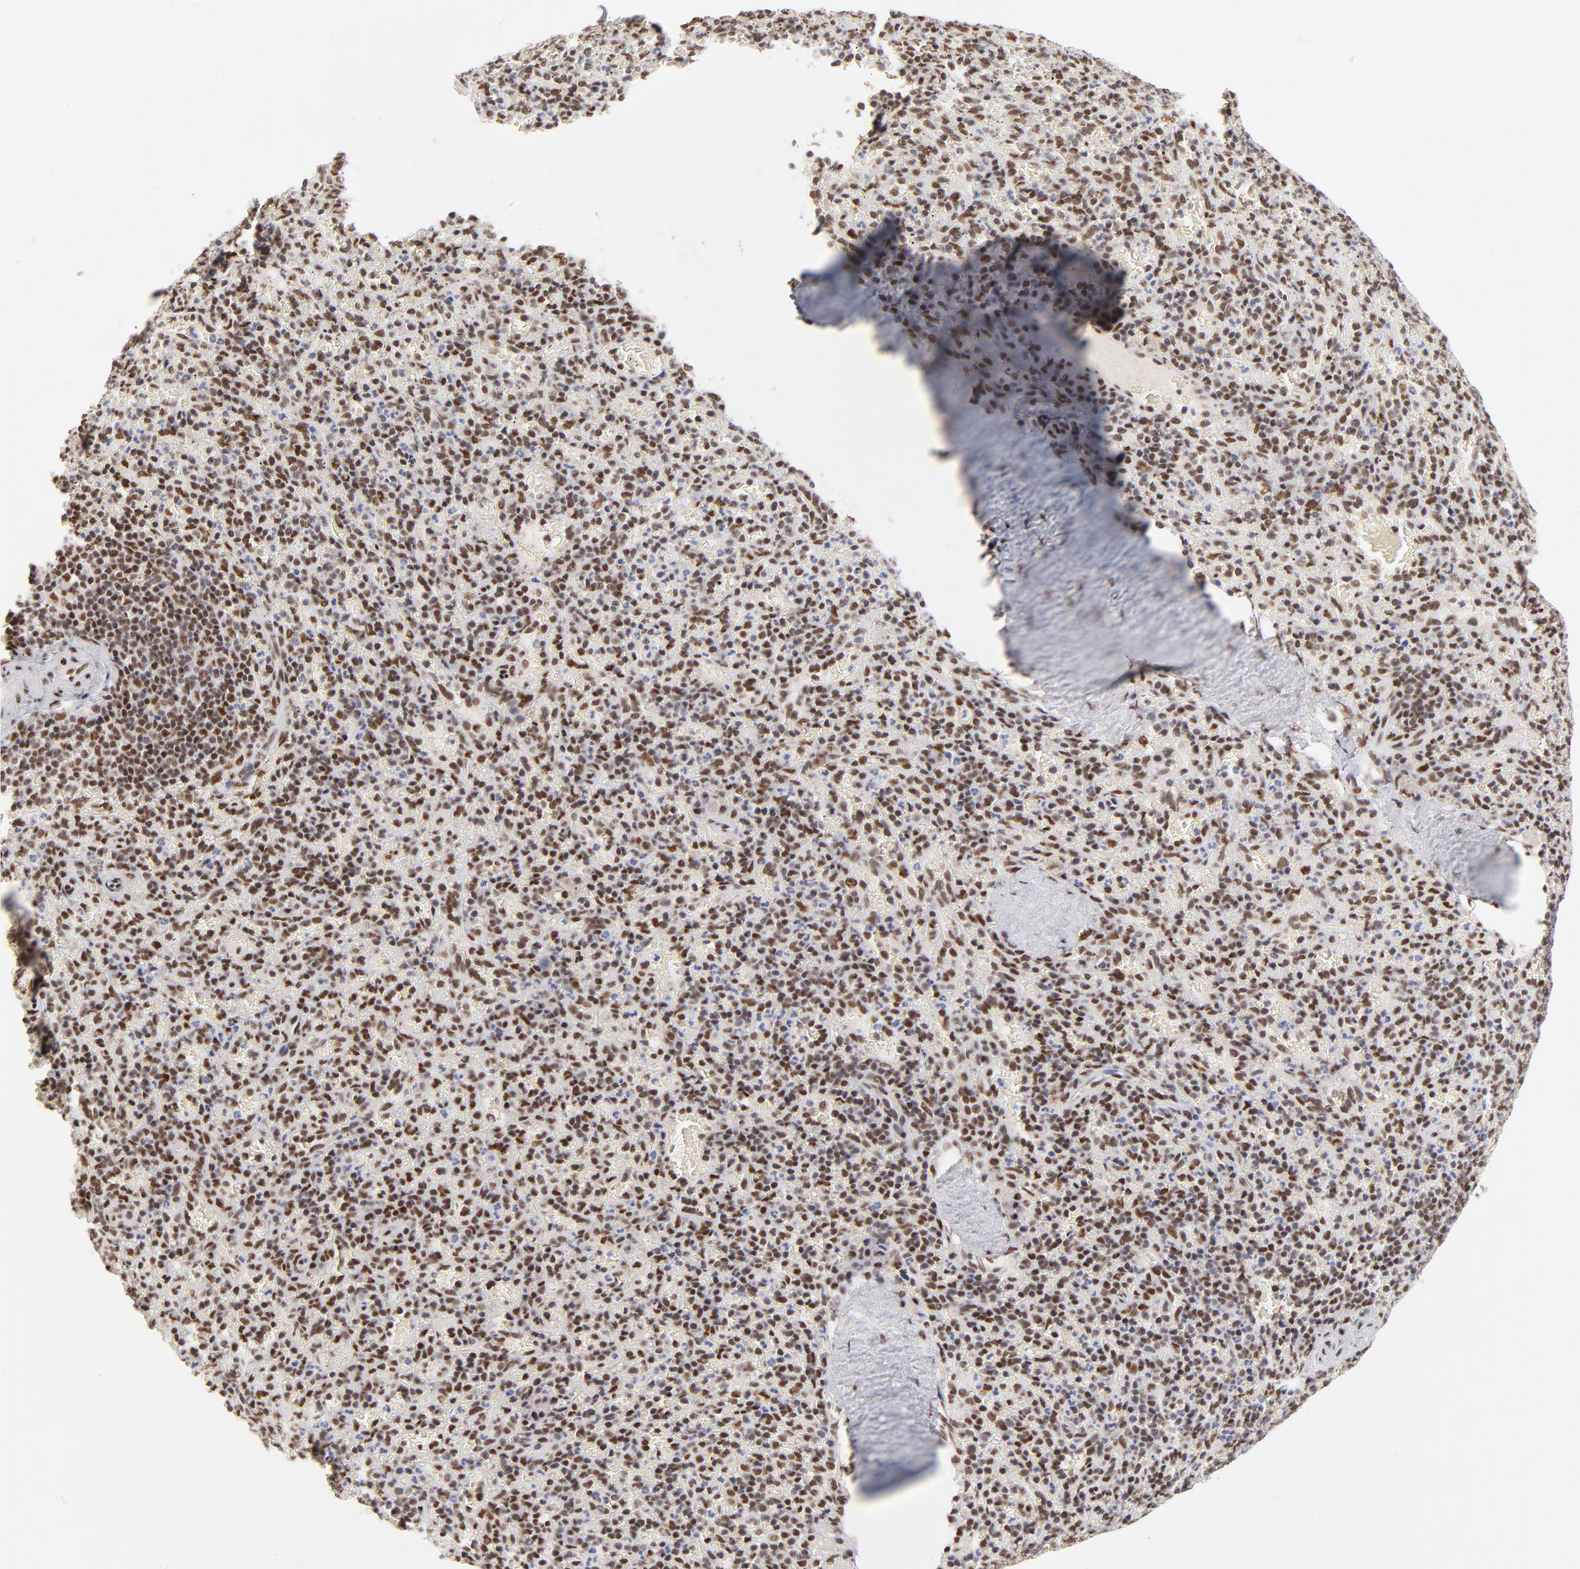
{"staining": {"intensity": "strong", "quantity": ">75%", "location": "nuclear"}, "tissue": "spleen", "cell_type": "Cells in red pulp", "image_type": "normal", "snomed": [{"axis": "morphology", "description": "Normal tissue, NOS"}, {"axis": "topography", "description": "Spleen"}], "caption": "IHC micrograph of unremarkable spleen: human spleen stained using immunohistochemistry exhibits high levels of strong protein expression localized specifically in the nuclear of cells in red pulp, appearing as a nuclear brown color.", "gene": "ZMYM3", "patient": {"sex": "female", "age": 50}}